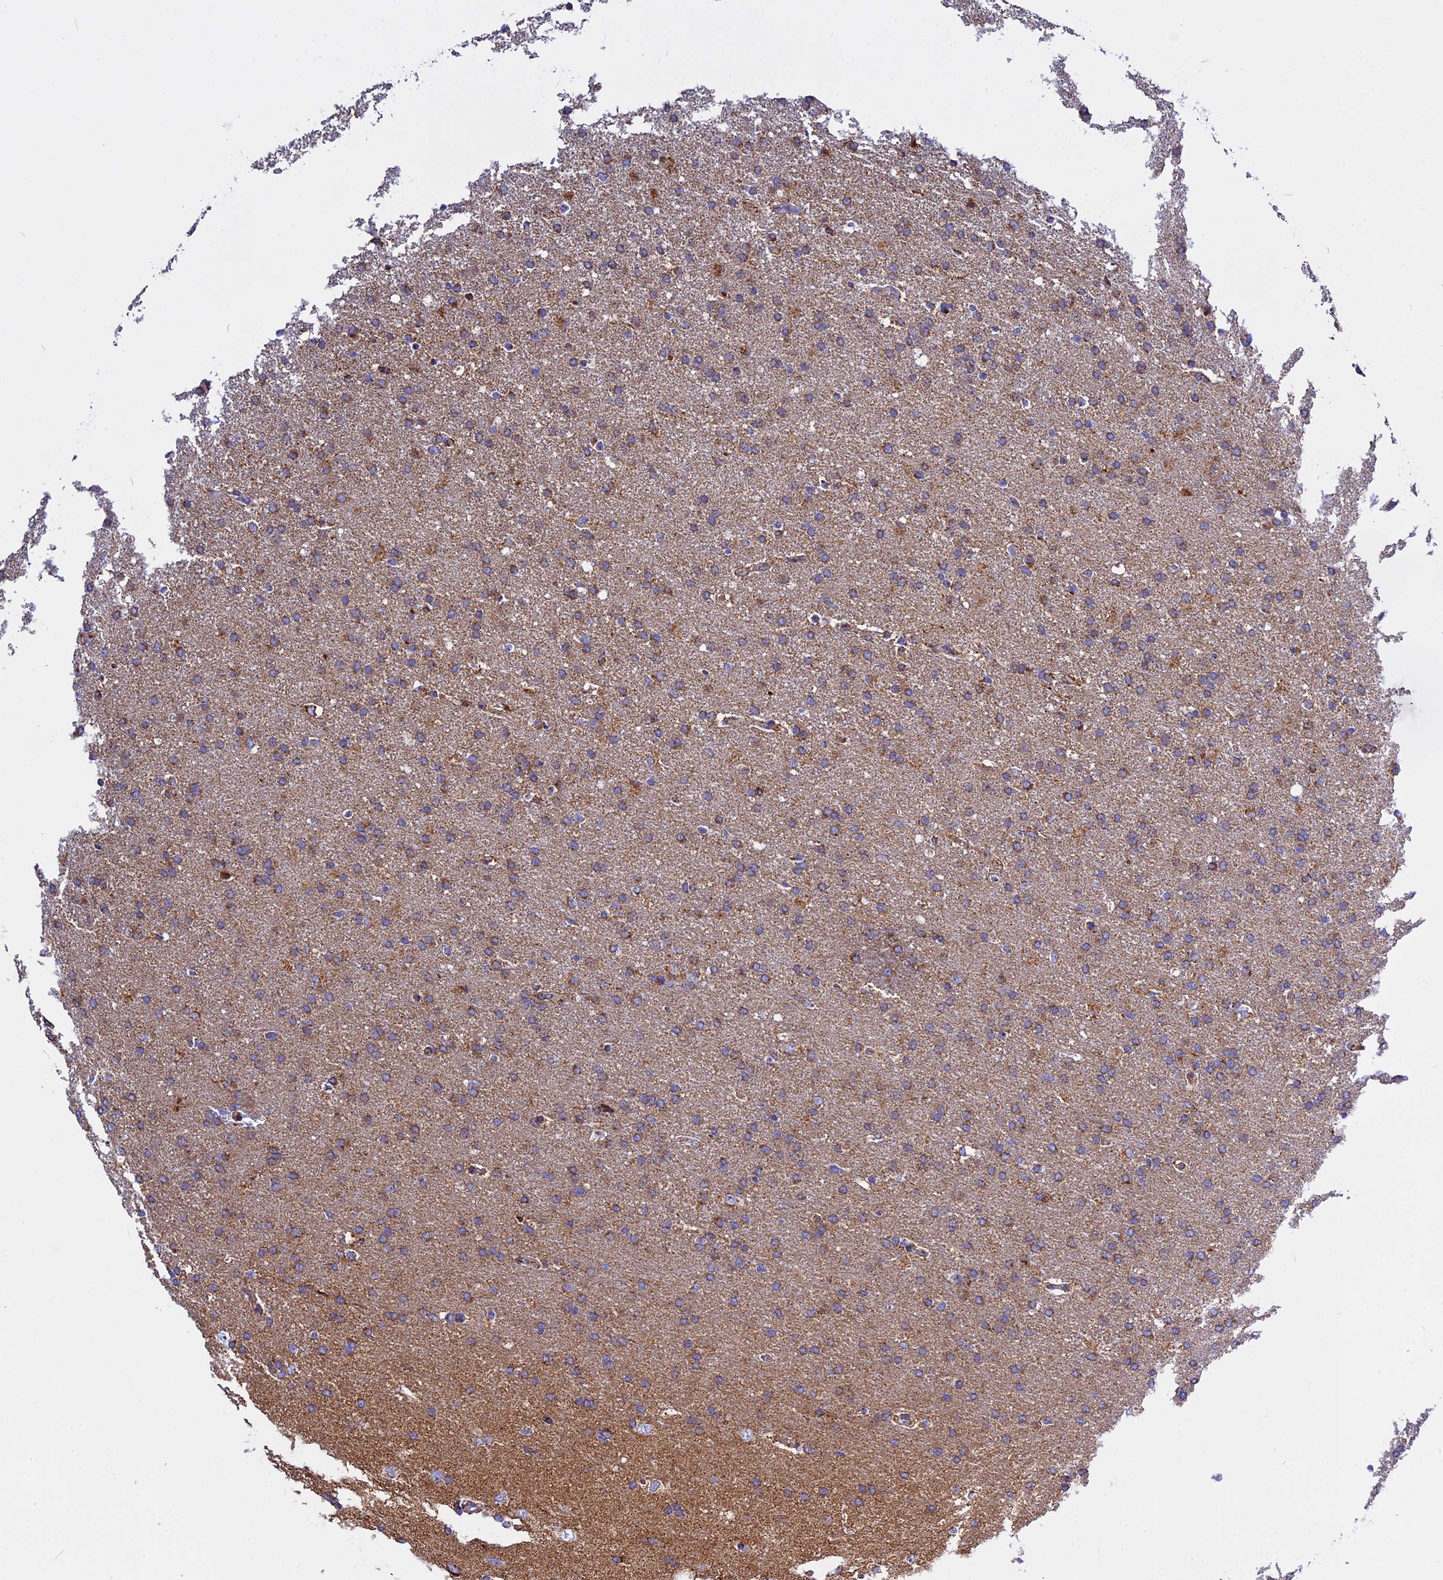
{"staining": {"intensity": "moderate", "quantity": "25%-75%", "location": "cytoplasmic/membranous"}, "tissue": "glioma", "cell_type": "Tumor cells", "image_type": "cancer", "snomed": [{"axis": "morphology", "description": "Glioma, malignant, High grade"}, {"axis": "topography", "description": "Brain"}], "caption": "Malignant glioma (high-grade) stained with a brown dye demonstrates moderate cytoplasmic/membranous positive staining in about 25%-75% of tumor cells.", "gene": "VDAC2", "patient": {"sex": "male", "age": 72}}